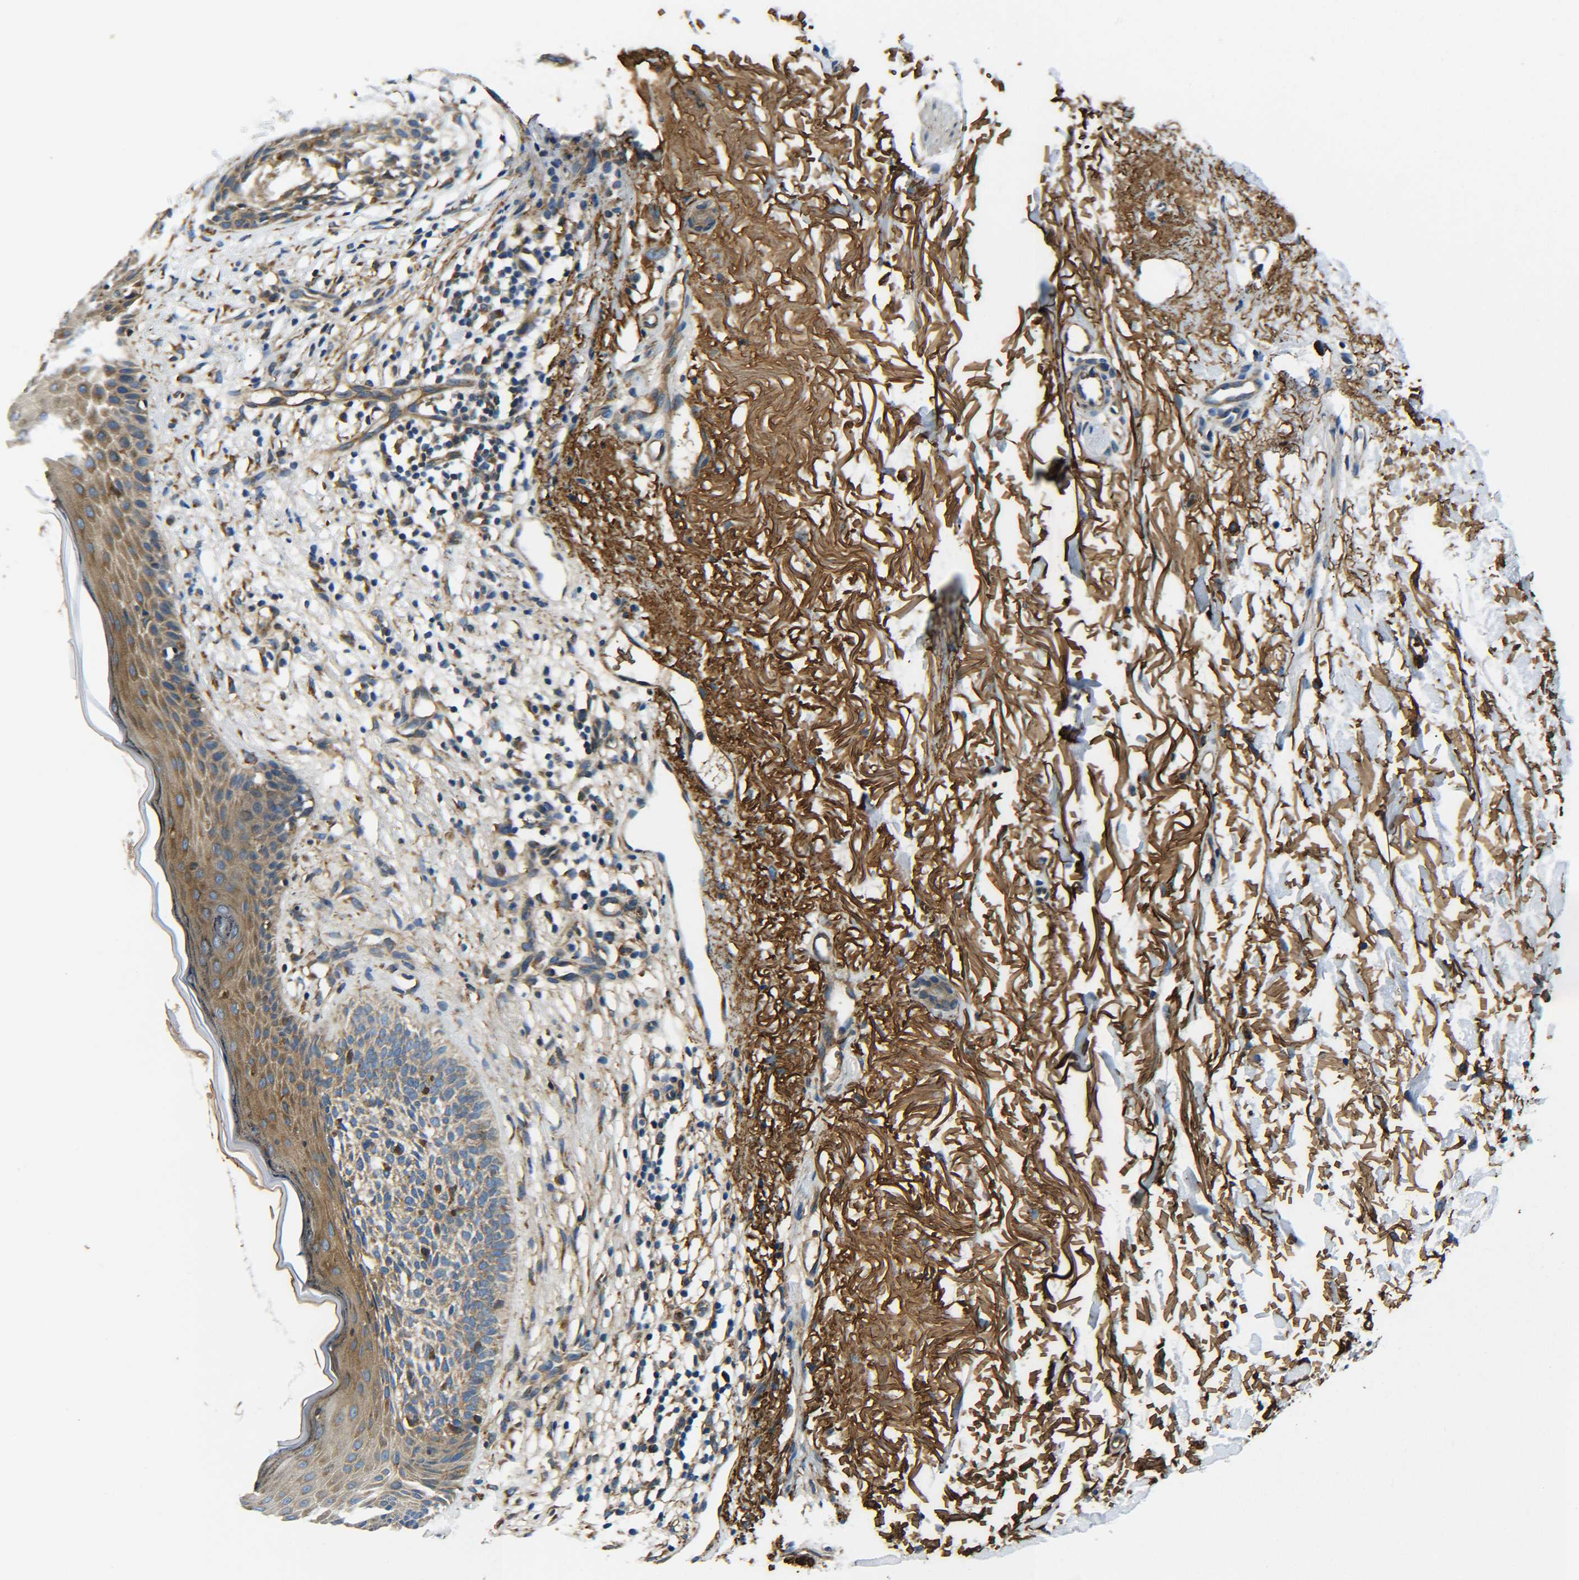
{"staining": {"intensity": "moderate", "quantity": "<25%", "location": "cytoplasmic/membranous"}, "tissue": "skin cancer", "cell_type": "Tumor cells", "image_type": "cancer", "snomed": [{"axis": "morphology", "description": "Basal cell carcinoma"}, {"axis": "topography", "description": "Skin"}], "caption": "A photomicrograph showing moderate cytoplasmic/membranous positivity in about <25% of tumor cells in skin cancer (basal cell carcinoma), as visualized by brown immunohistochemical staining.", "gene": "PREB", "patient": {"sex": "female", "age": 70}}